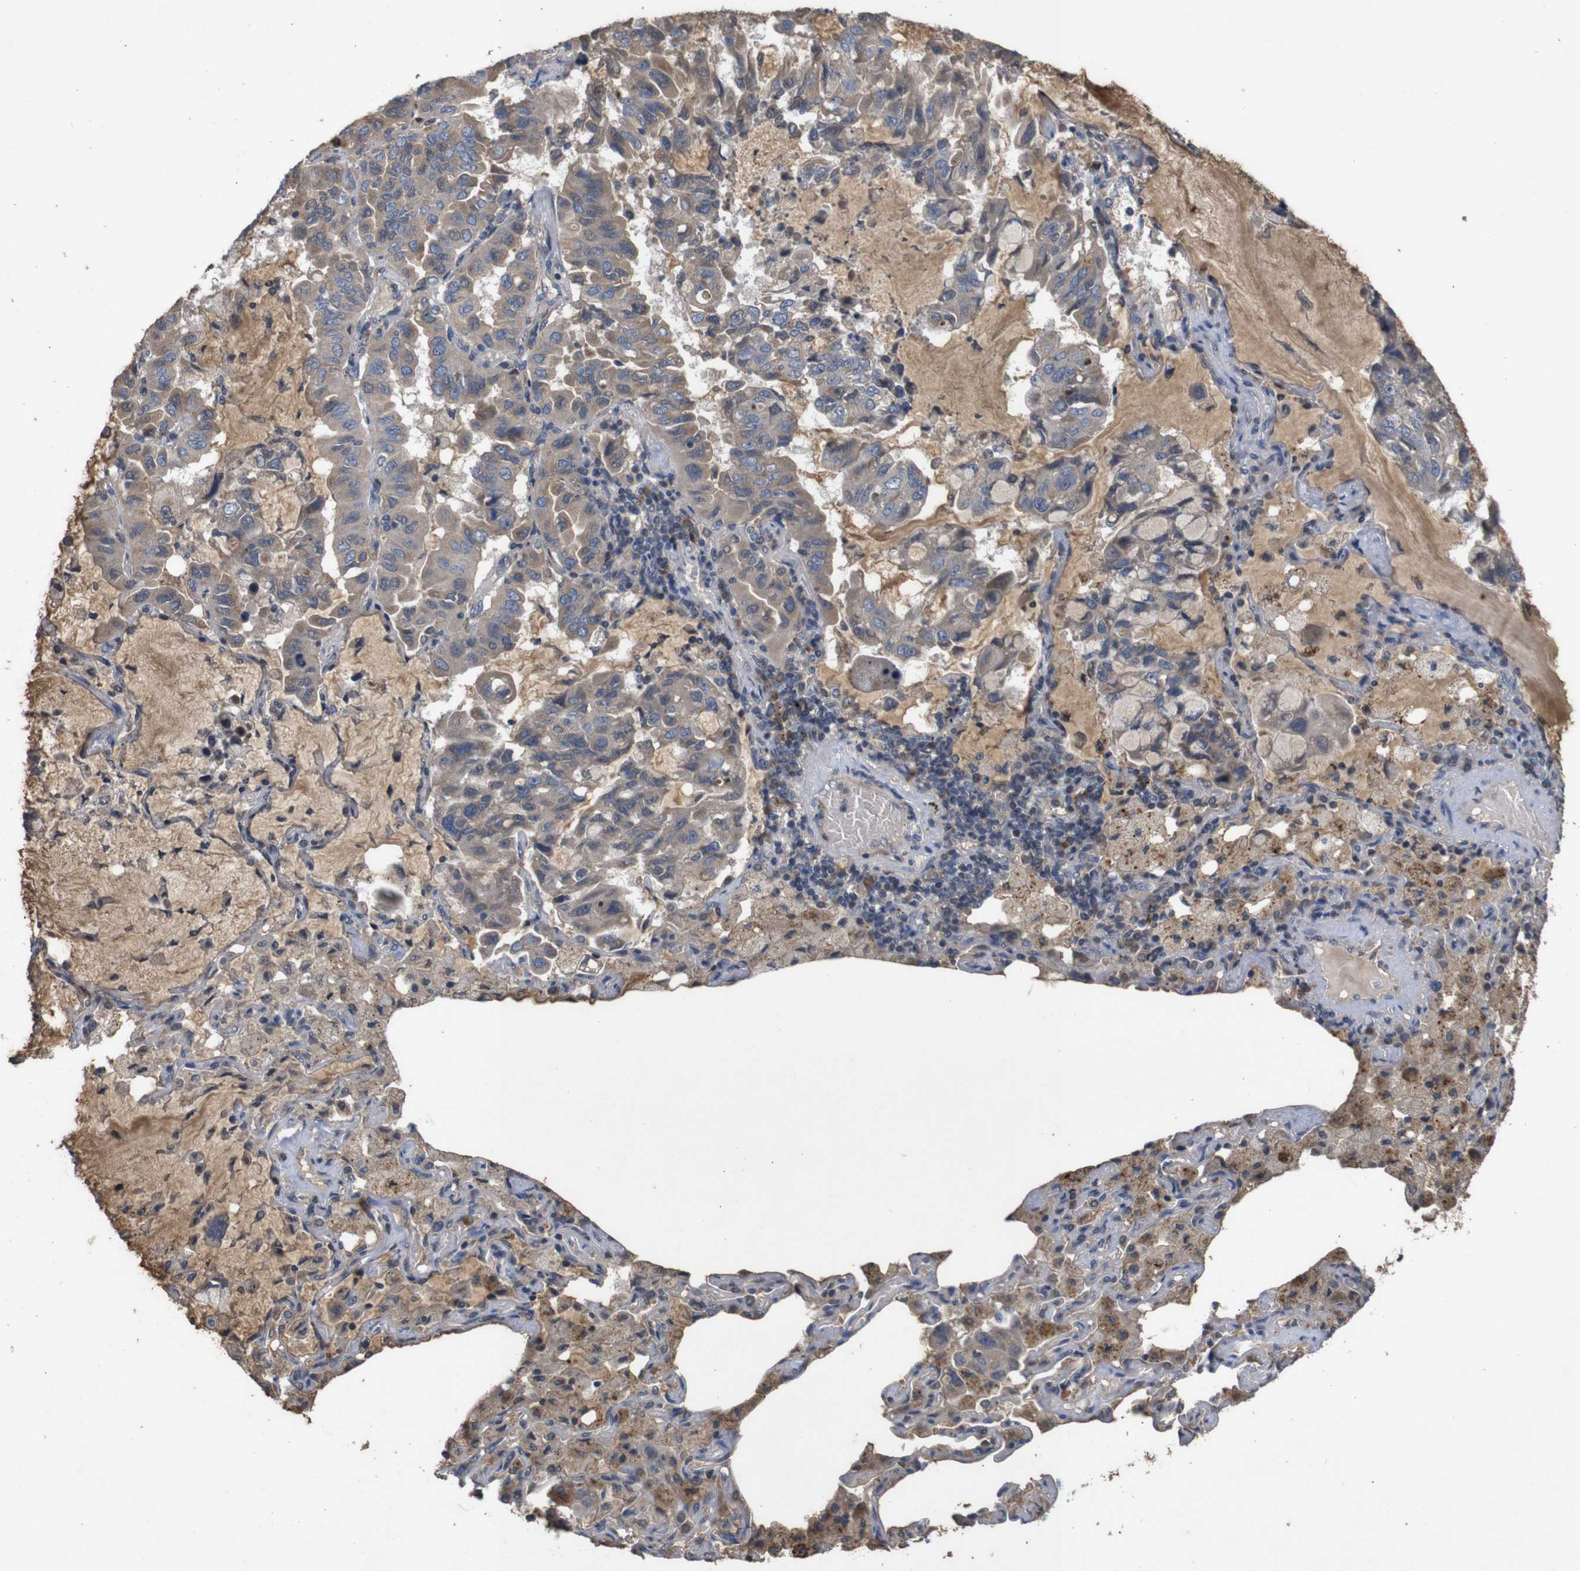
{"staining": {"intensity": "weak", "quantity": ">75%", "location": "cytoplasmic/membranous"}, "tissue": "lung cancer", "cell_type": "Tumor cells", "image_type": "cancer", "snomed": [{"axis": "morphology", "description": "Adenocarcinoma, NOS"}, {"axis": "topography", "description": "Lung"}], "caption": "The immunohistochemical stain highlights weak cytoplasmic/membranous staining in tumor cells of lung adenocarcinoma tissue.", "gene": "PTPN1", "patient": {"sex": "male", "age": 64}}